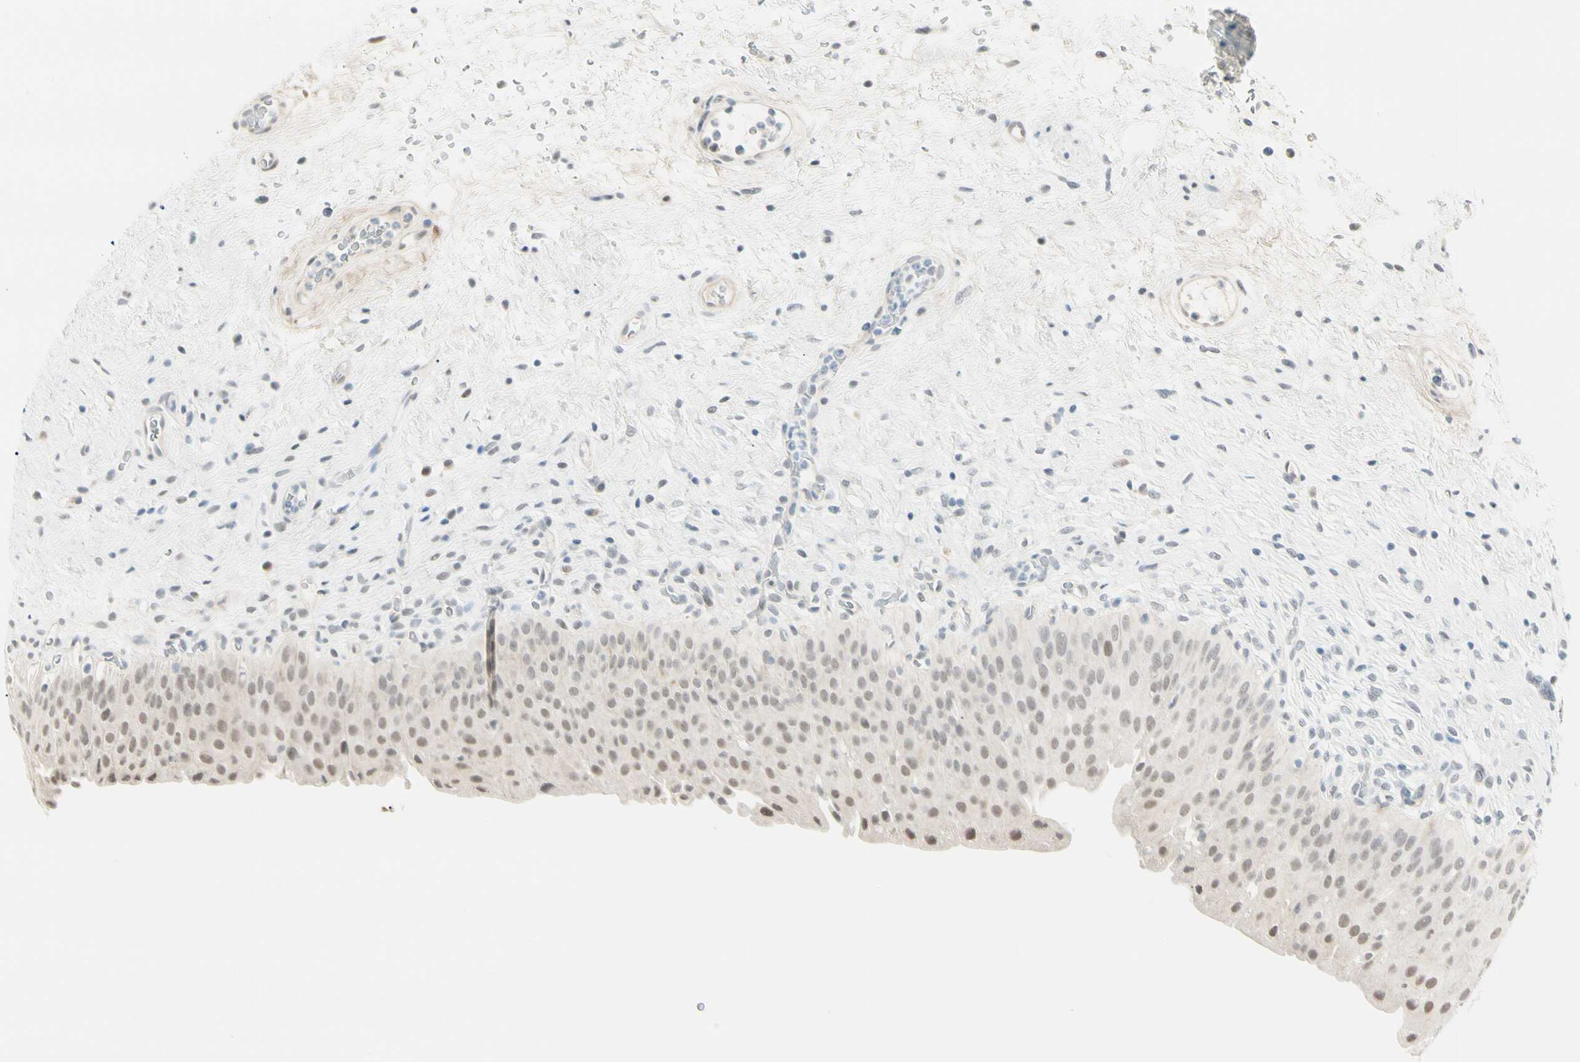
{"staining": {"intensity": "weak", "quantity": "<25%", "location": "nuclear"}, "tissue": "urinary bladder", "cell_type": "Urothelial cells", "image_type": "normal", "snomed": [{"axis": "morphology", "description": "Normal tissue, NOS"}, {"axis": "morphology", "description": "Urothelial carcinoma, High grade"}, {"axis": "topography", "description": "Urinary bladder"}], "caption": "High magnification brightfield microscopy of normal urinary bladder stained with DAB (brown) and counterstained with hematoxylin (blue): urothelial cells show no significant expression. Brightfield microscopy of IHC stained with DAB (brown) and hematoxylin (blue), captured at high magnification.", "gene": "ASPN", "patient": {"sex": "male", "age": 46}}